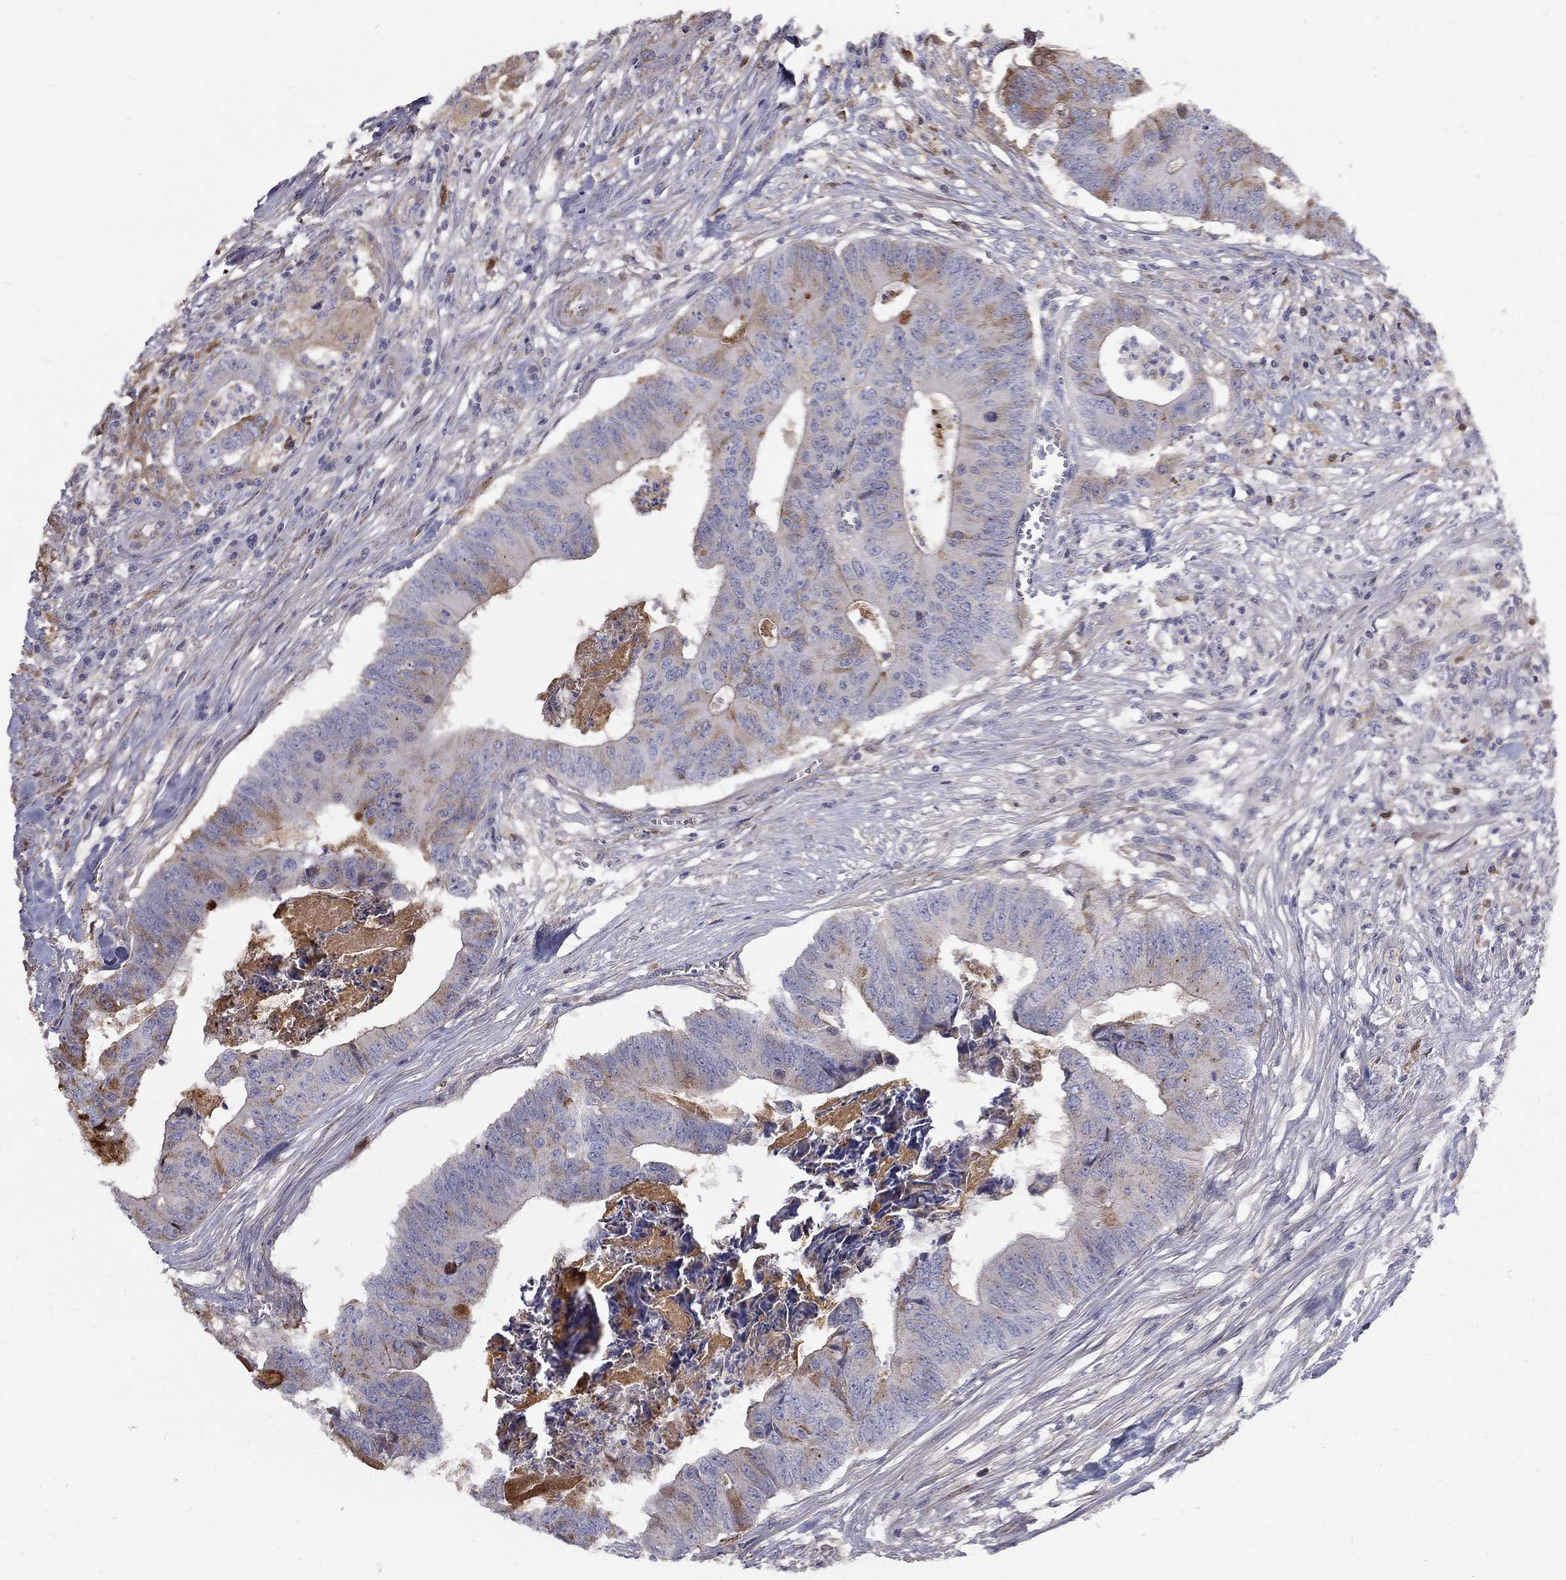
{"staining": {"intensity": "moderate", "quantity": "<25%", "location": "cytoplasmic/membranous"}, "tissue": "colorectal cancer", "cell_type": "Tumor cells", "image_type": "cancer", "snomed": [{"axis": "morphology", "description": "Adenocarcinoma, NOS"}, {"axis": "topography", "description": "Colon"}], "caption": "Immunohistochemical staining of human colorectal adenocarcinoma reveals moderate cytoplasmic/membranous protein positivity in about <25% of tumor cells.", "gene": "EPDR1", "patient": {"sex": "male", "age": 84}}